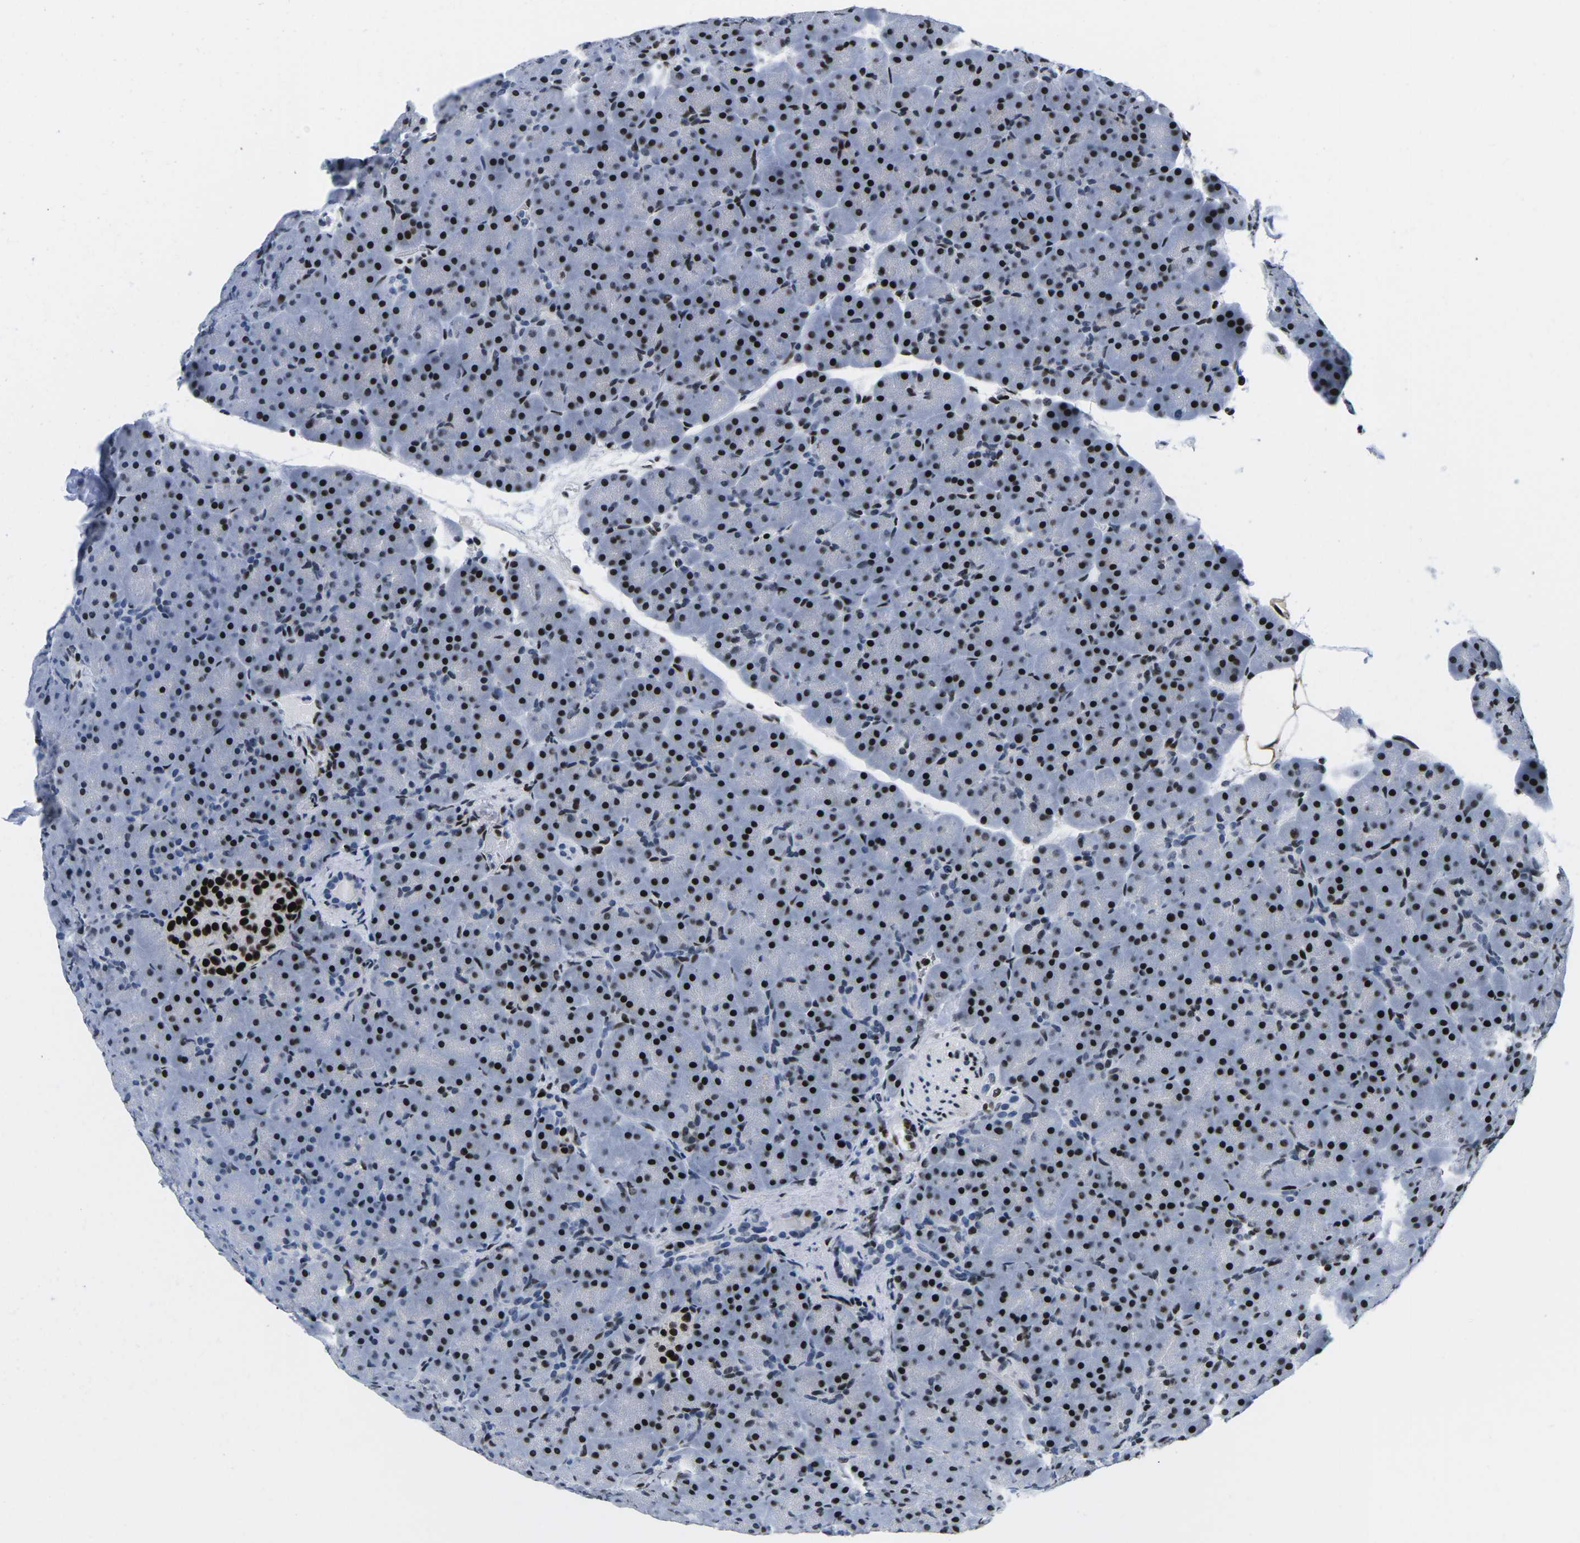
{"staining": {"intensity": "strong", "quantity": ">75%", "location": "nuclear"}, "tissue": "pancreas", "cell_type": "Exocrine glandular cells", "image_type": "normal", "snomed": [{"axis": "morphology", "description": "Normal tissue, NOS"}, {"axis": "topography", "description": "Pancreas"}], "caption": "A brown stain shows strong nuclear staining of a protein in exocrine glandular cells of benign pancreas.", "gene": "ATF1", "patient": {"sex": "male", "age": 66}}